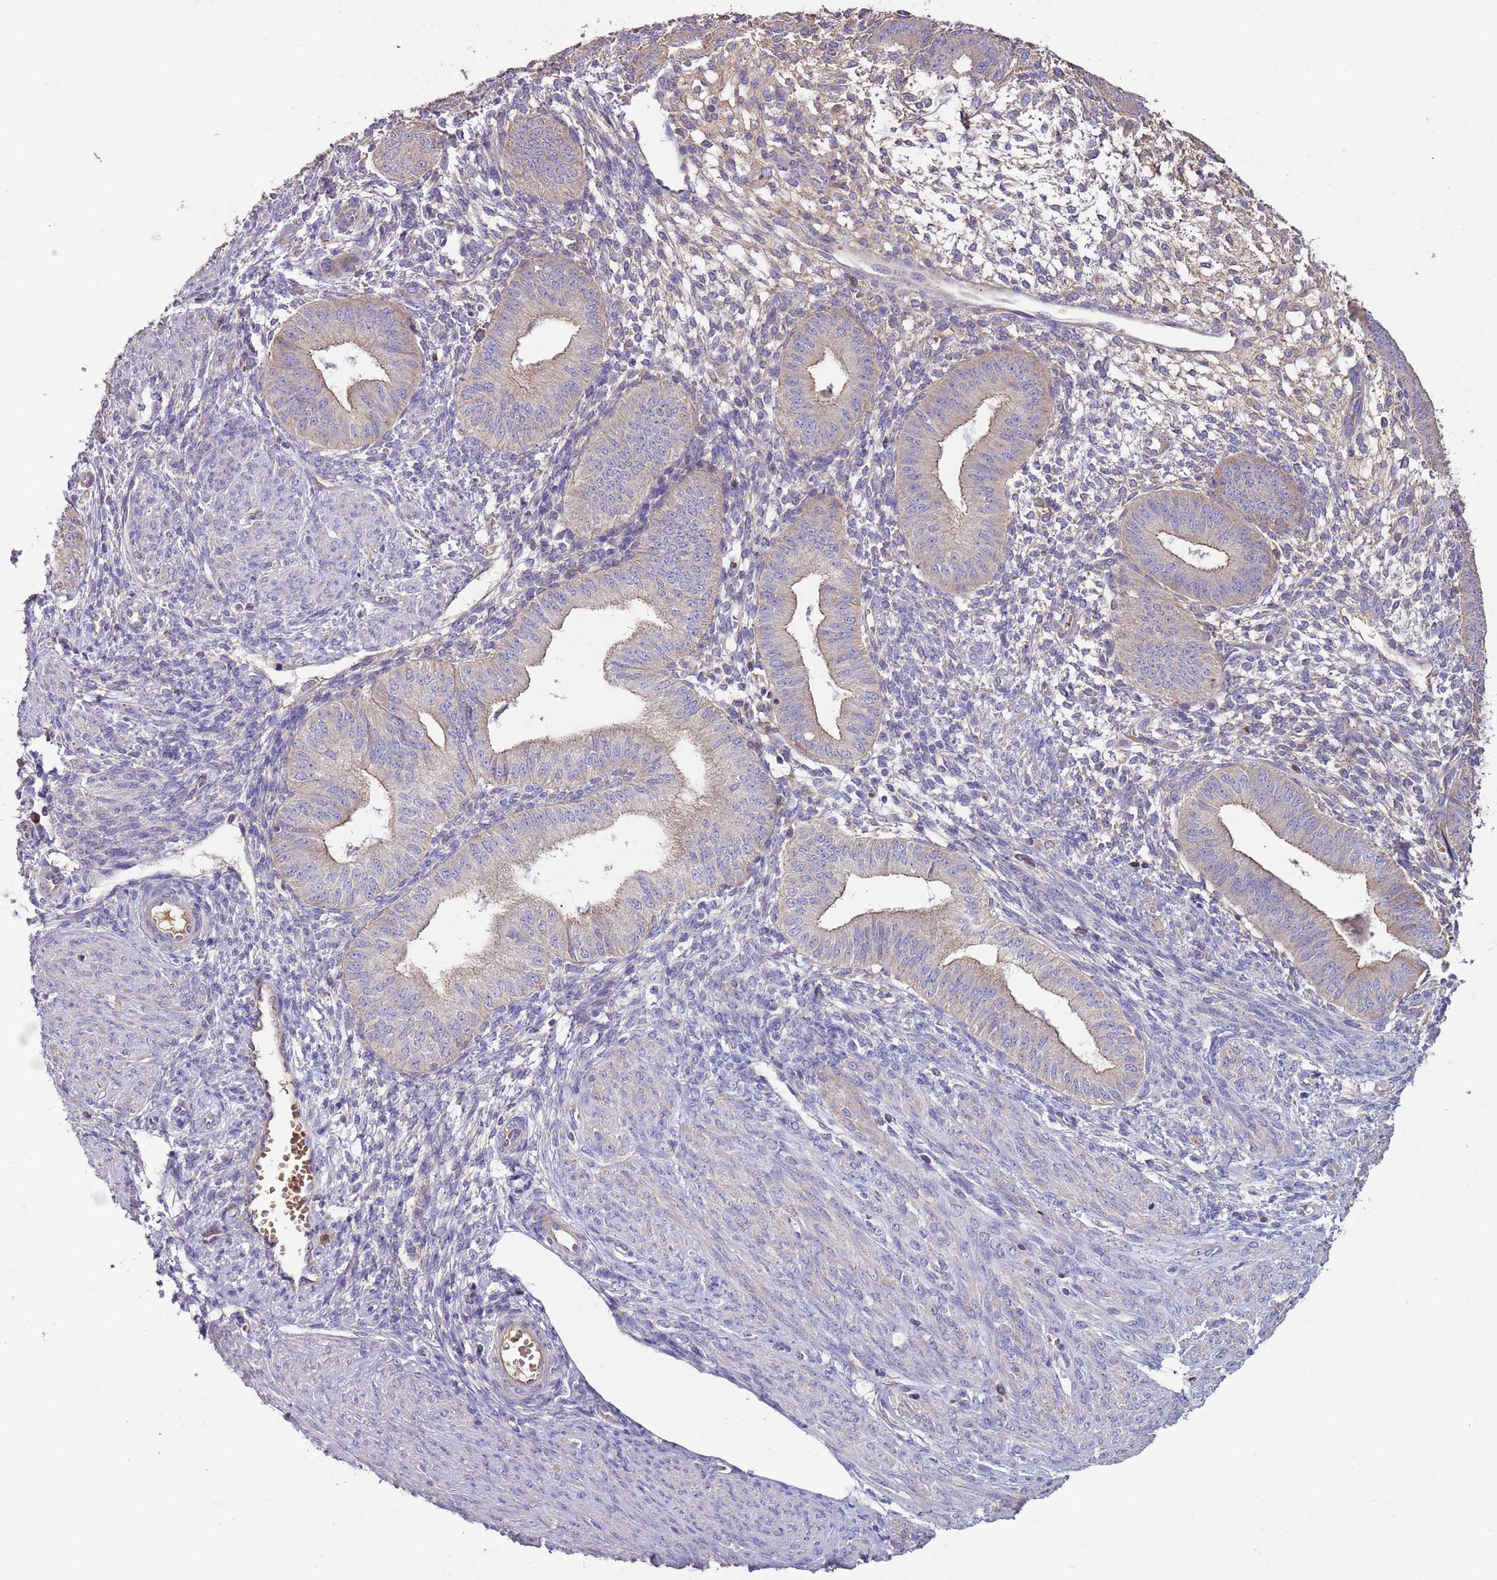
{"staining": {"intensity": "negative", "quantity": "none", "location": "none"}, "tissue": "endometrium", "cell_type": "Glandular cells", "image_type": "normal", "snomed": [{"axis": "morphology", "description": "Normal tissue, NOS"}, {"axis": "topography", "description": "Endometrium"}], "caption": "Immunohistochemical staining of unremarkable endometrium reveals no significant expression in glandular cells. (DAB (3,3'-diaminobenzidine) IHC visualized using brightfield microscopy, high magnification).", "gene": "TRMO", "patient": {"sex": "female", "age": 49}}